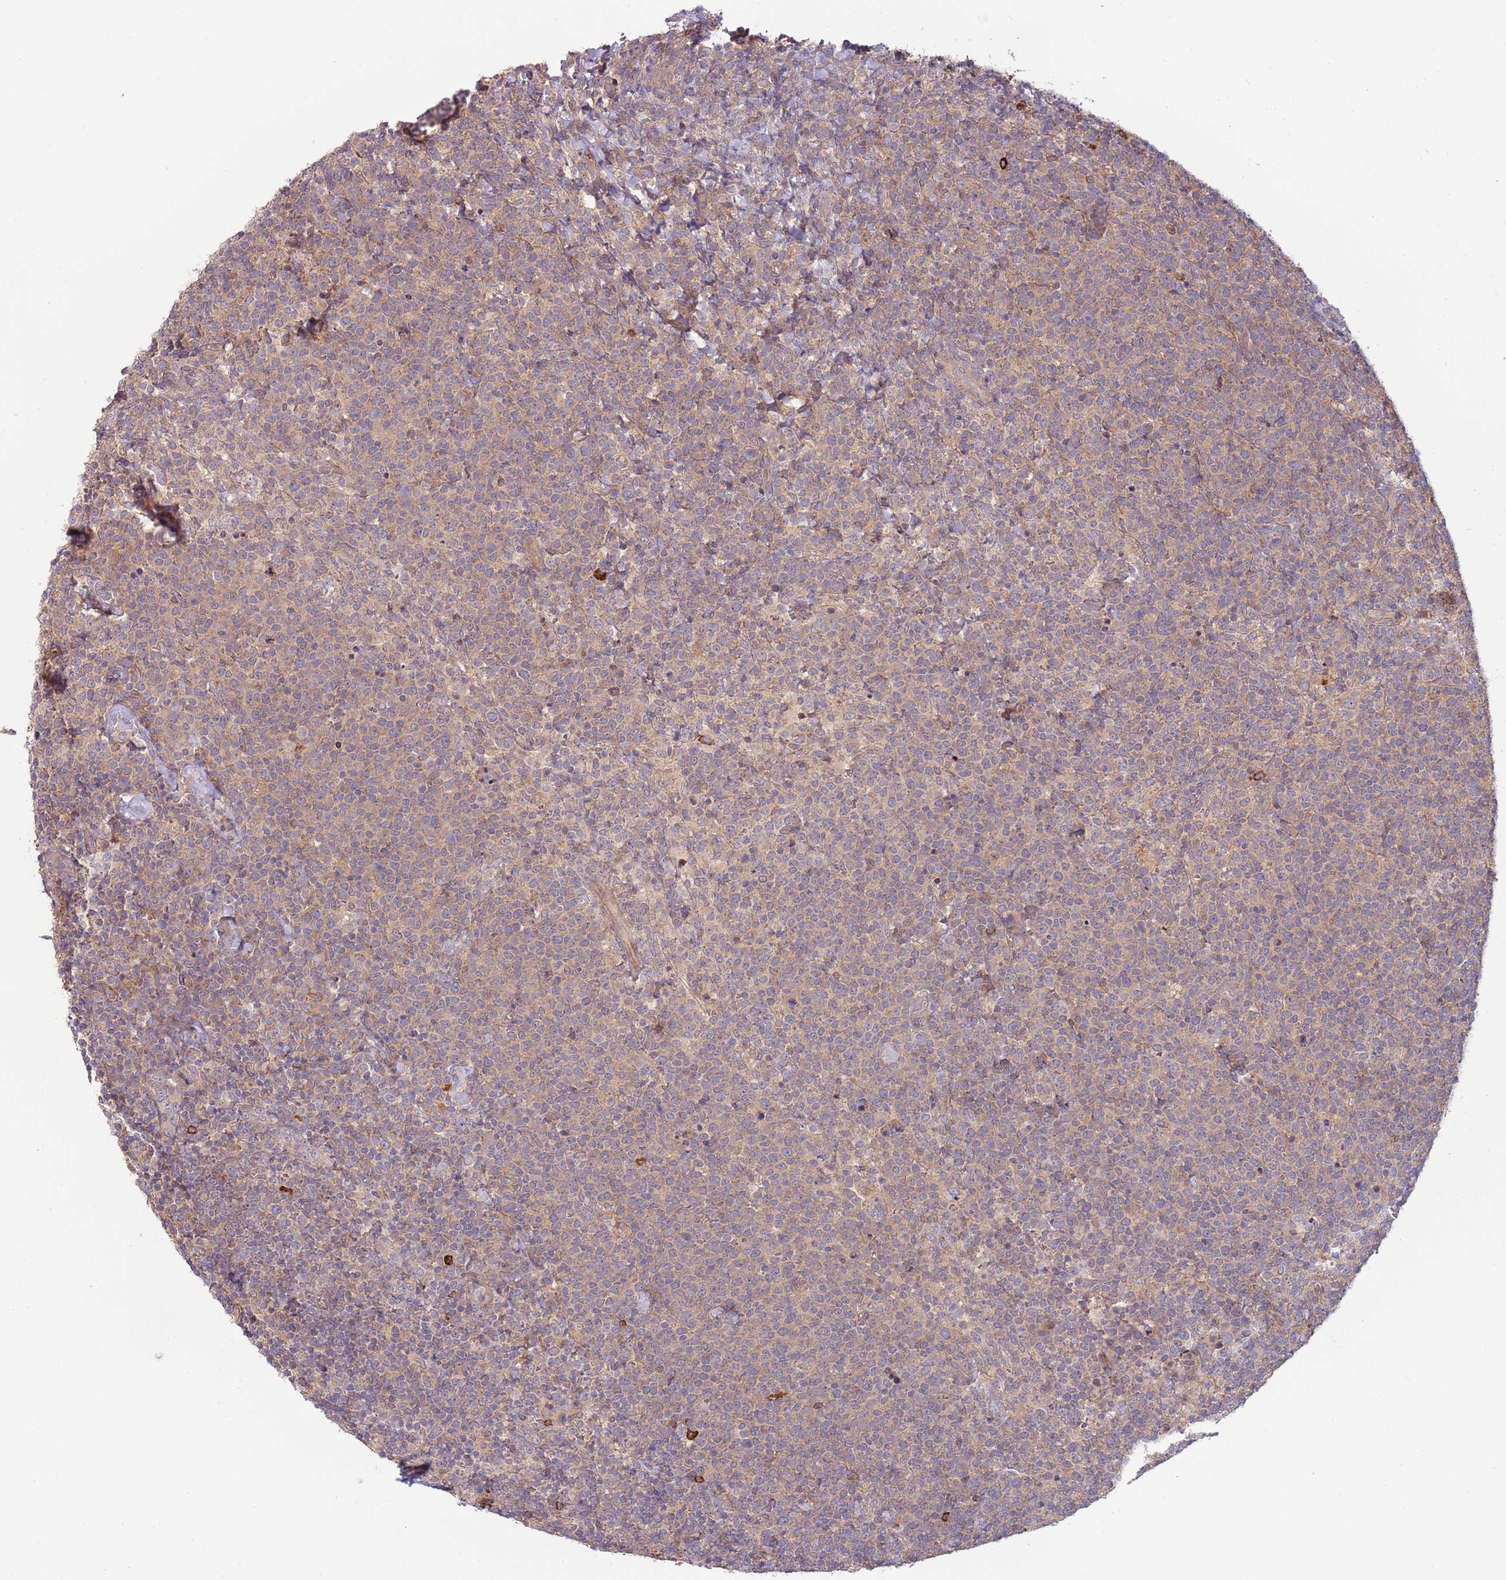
{"staining": {"intensity": "negative", "quantity": "none", "location": "none"}, "tissue": "lymphoma", "cell_type": "Tumor cells", "image_type": "cancer", "snomed": [{"axis": "morphology", "description": "Malignant lymphoma, non-Hodgkin's type, High grade"}, {"axis": "topography", "description": "Lymph node"}], "caption": "A histopathology image of human lymphoma is negative for staining in tumor cells. Nuclei are stained in blue.", "gene": "RNF128", "patient": {"sex": "male", "age": 61}}